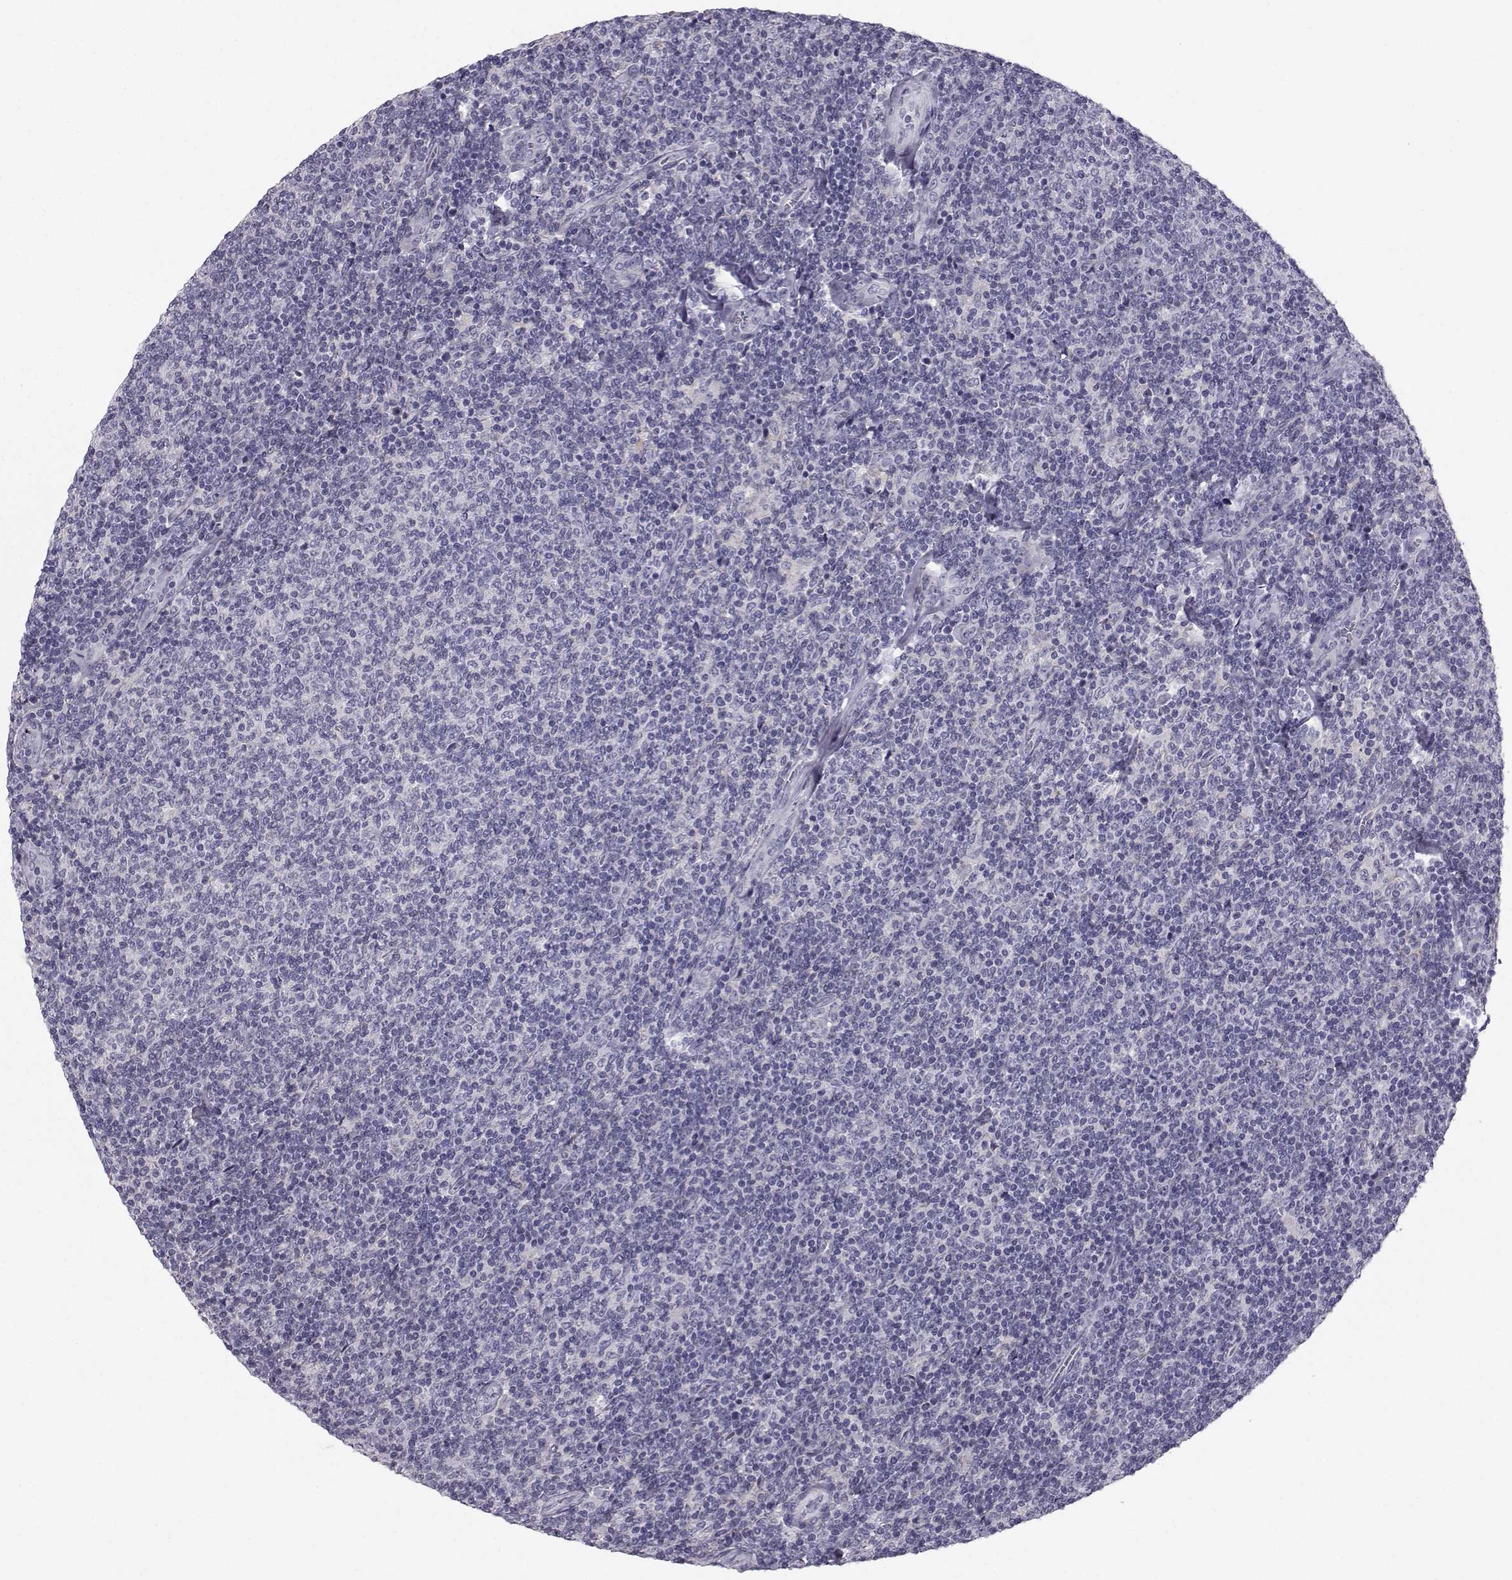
{"staining": {"intensity": "negative", "quantity": "none", "location": "none"}, "tissue": "lymphoma", "cell_type": "Tumor cells", "image_type": "cancer", "snomed": [{"axis": "morphology", "description": "Malignant lymphoma, non-Hodgkin's type, Low grade"}, {"axis": "topography", "description": "Lymph node"}], "caption": "Tumor cells are negative for protein expression in human malignant lymphoma, non-Hodgkin's type (low-grade). (Immunohistochemistry, brightfield microscopy, high magnification).", "gene": "SPDYE4", "patient": {"sex": "male", "age": 52}}